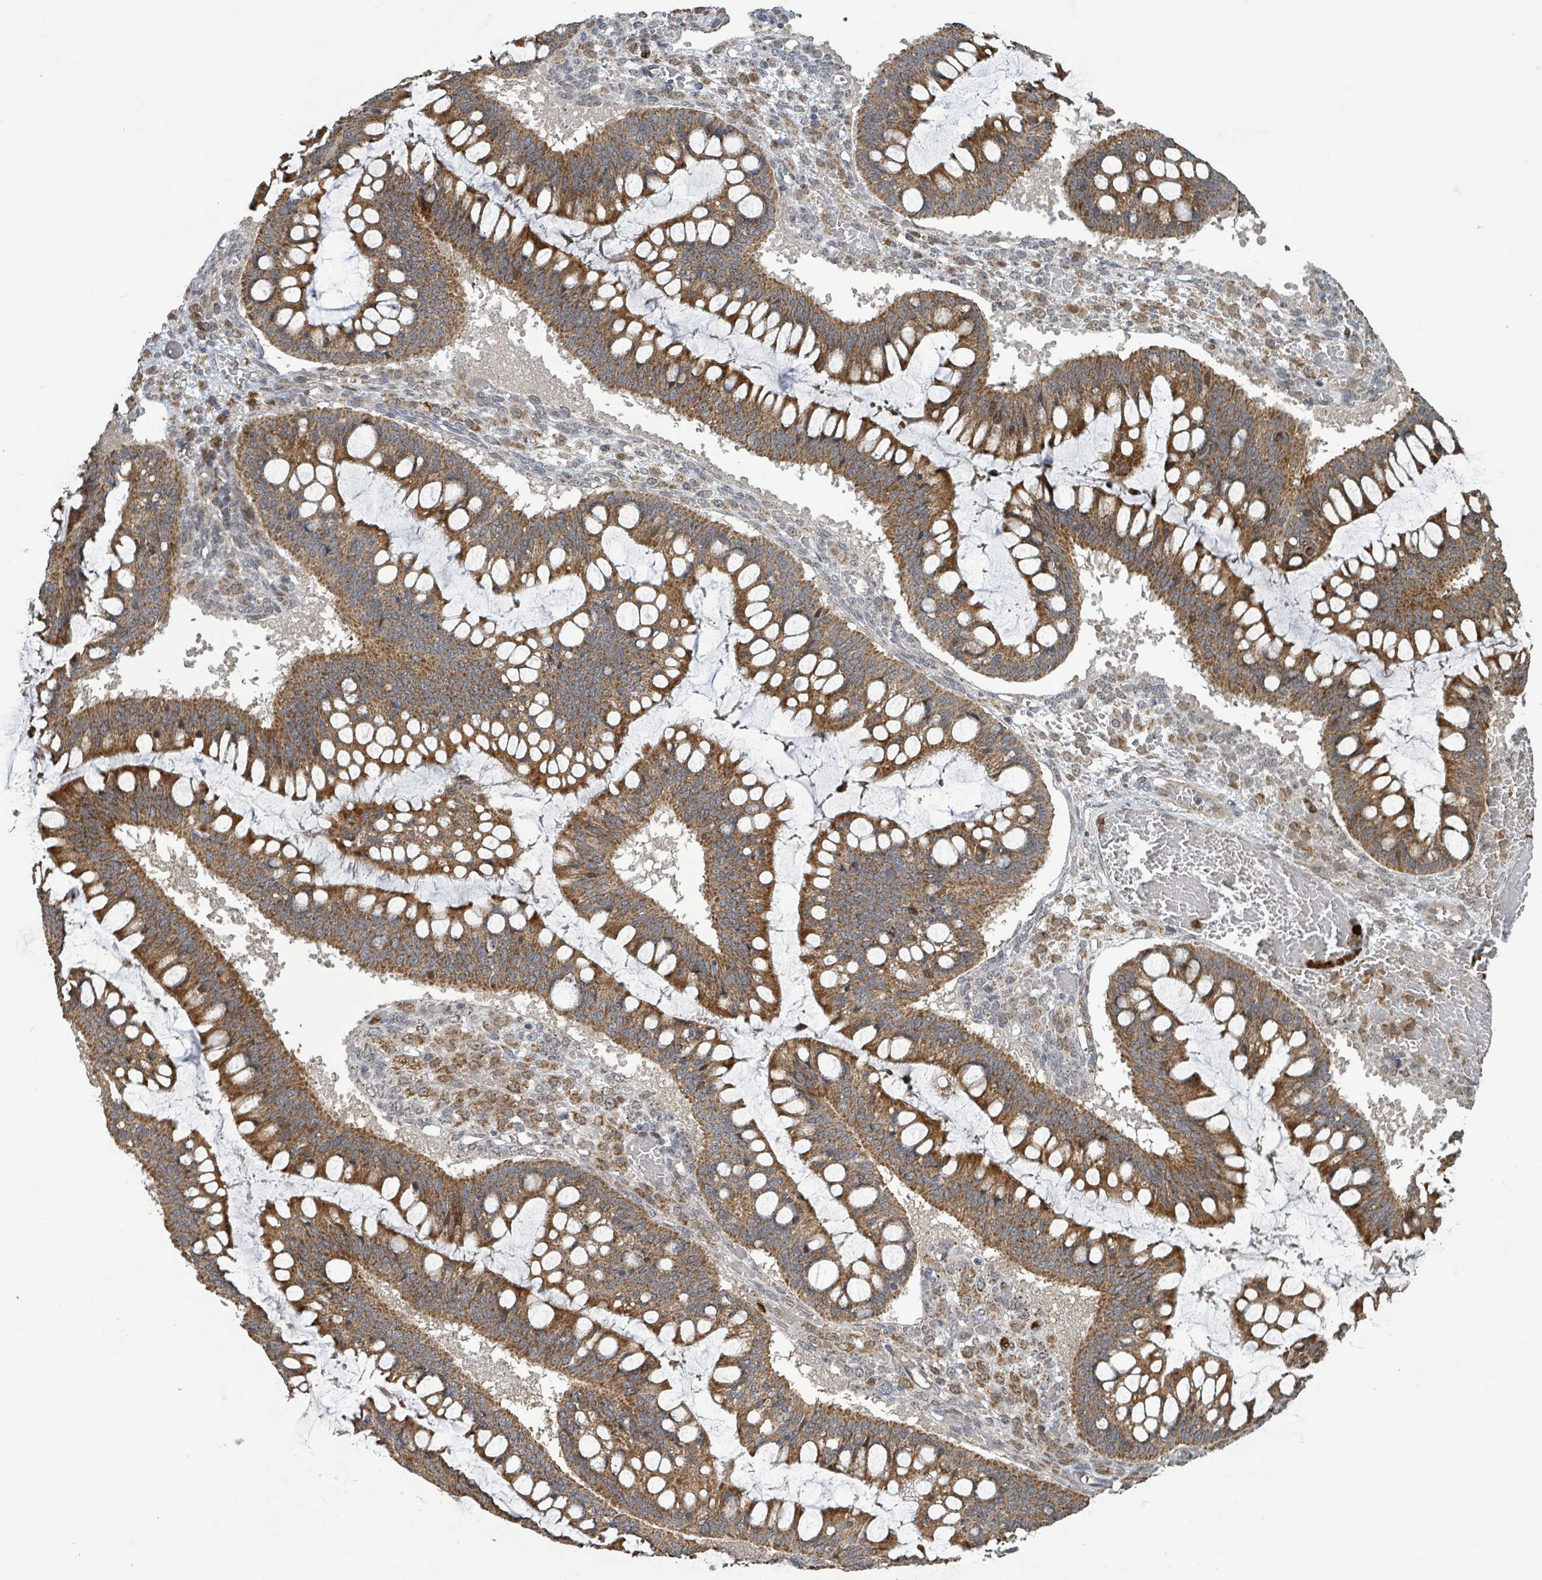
{"staining": {"intensity": "moderate", "quantity": ">75%", "location": "cytoplasmic/membranous"}, "tissue": "ovarian cancer", "cell_type": "Tumor cells", "image_type": "cancer", "snomed": [{"axis": "morphology", "description": "Cystadenocarcinoma, mucinous, NOS"}, {"axis": "topography", "description": "Ovary"}], "caption": "Protein expression analysis of human ovarian mucinous cystadenocarcinoma reveals moderate cytoplasmic/membranous expression in about >75% of tumor cells.", "gene": "COQ6", "patient": {"sex": "female", "age": 73}}